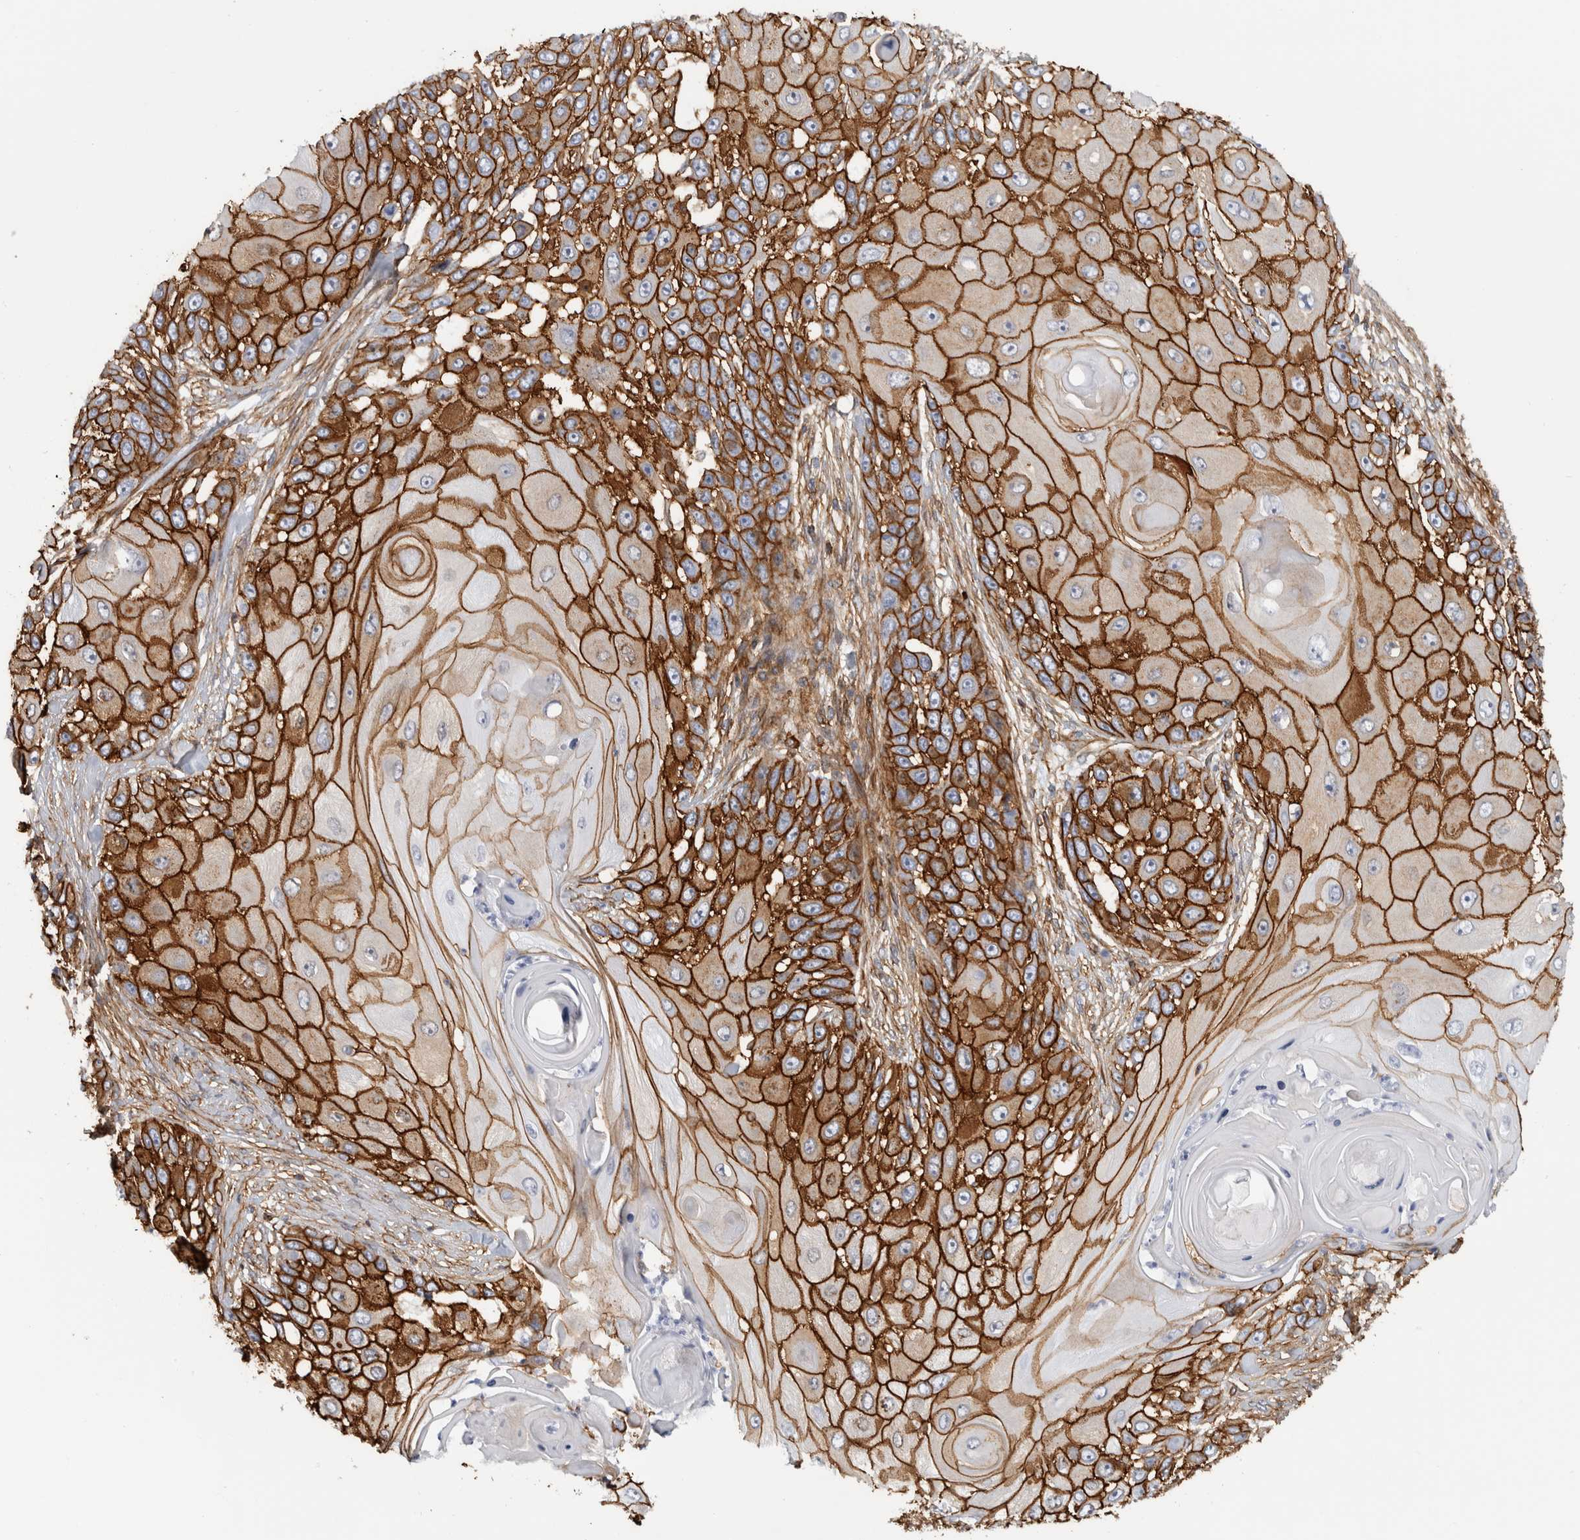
{"staining": {"intensity": "strong", "quantity": ">75%", "location": "cytoplasmic/membranous"}, "tissue": "skin cancer", "cell_type": "Tumor cells", "image_type": "cancer", "snomed": [{"axis": "morphology", "description": "Squamous cell carcinoma, NOS"}, {"axis": "topography", "description": "Skin"}], "caption": "The histopathology image shows staining of skin squamous cell carcinoma, revealing strong cytoplasmic/membranous protein staining (brown color) within tumor cells. (brown staining indicates protein expression, while blue staining denotes nuclei).", "gene": "AHNAK", "patient": {"sex": "female", "age": 44}}